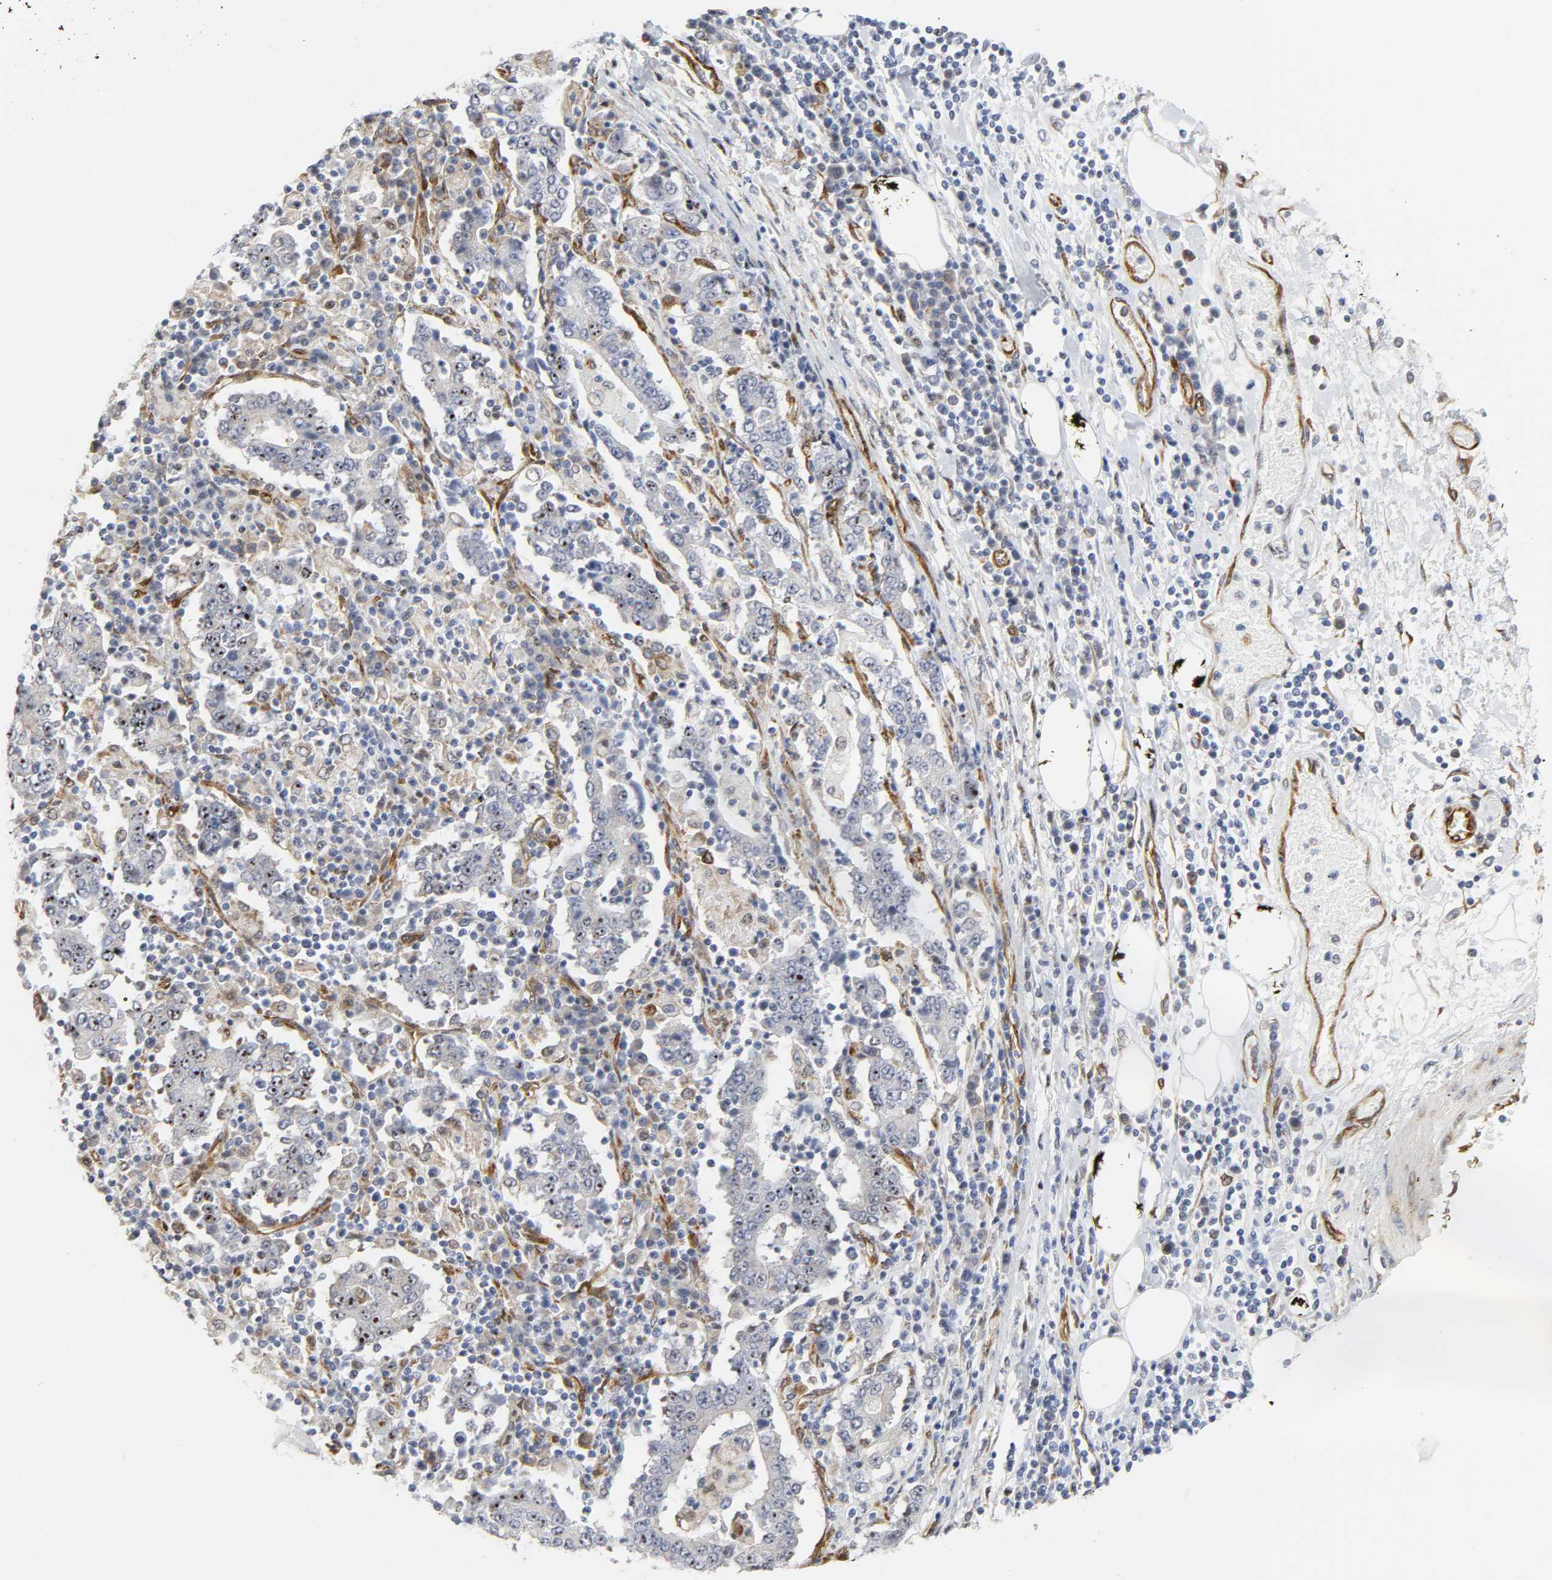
{"staining": {"intensity": "negative", "quantity": "none", "location": "none"}, "tissue": "stomach cancer", "cell_type": "Tumor cells", "image_type": "cancer", "snomed": [{"axis": "morphology", "description": "Normal tissue, NOS"}, {"axis": "morphology", "description": "Adenocarcinoma, NOS"}, {"axis": "topography", "description": "Stomach, upper"}, {"axis": "topography", "description": "Stomach"}], "caption": "A micrograph of human adenocarcinoma (stomach) is negative for staining in tumor cells.", "gene": "DOCK1", "patient": {"sex": "male", "age": 59}}